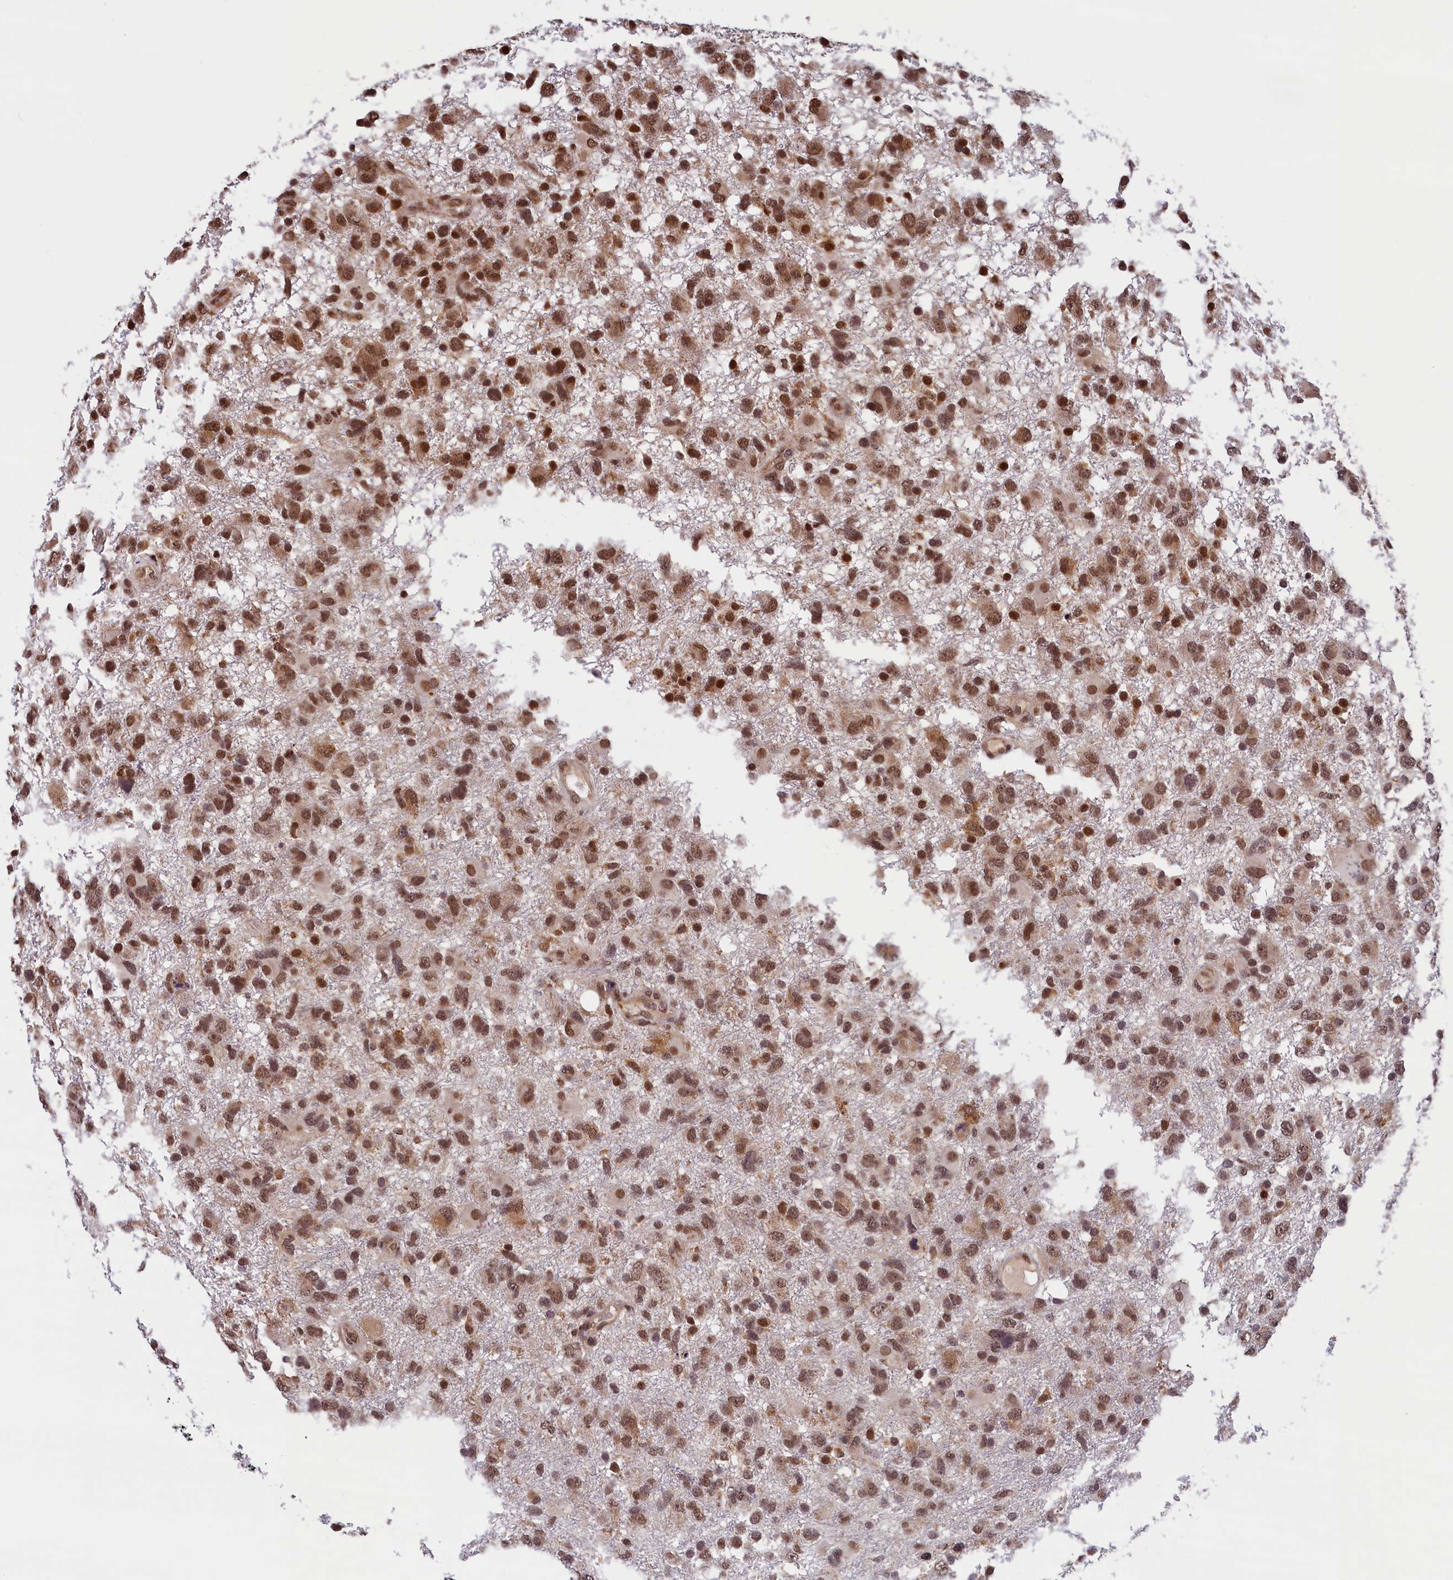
{"staining": {"intensity": "moderate", "quantity": ">75%", "location": "cytoplasmic/membranous,nuclear"}, "tissue": "glioma", "cell_type": "Tumor cells", "image_type": "cancer", "snomed": [{"axis": "morphology", "description": "Glioma, malignant, High grade"}, {"axis": "topography", "description": "Brain"}], "caption": "Moderate cytoplasmic/membranous and nuclear positivity for a protein is appreciated in about >75% of tumor cells of glioma using IHC.", "gene": "KCNK6", "patient": {"sex": "male", "age": 61}}